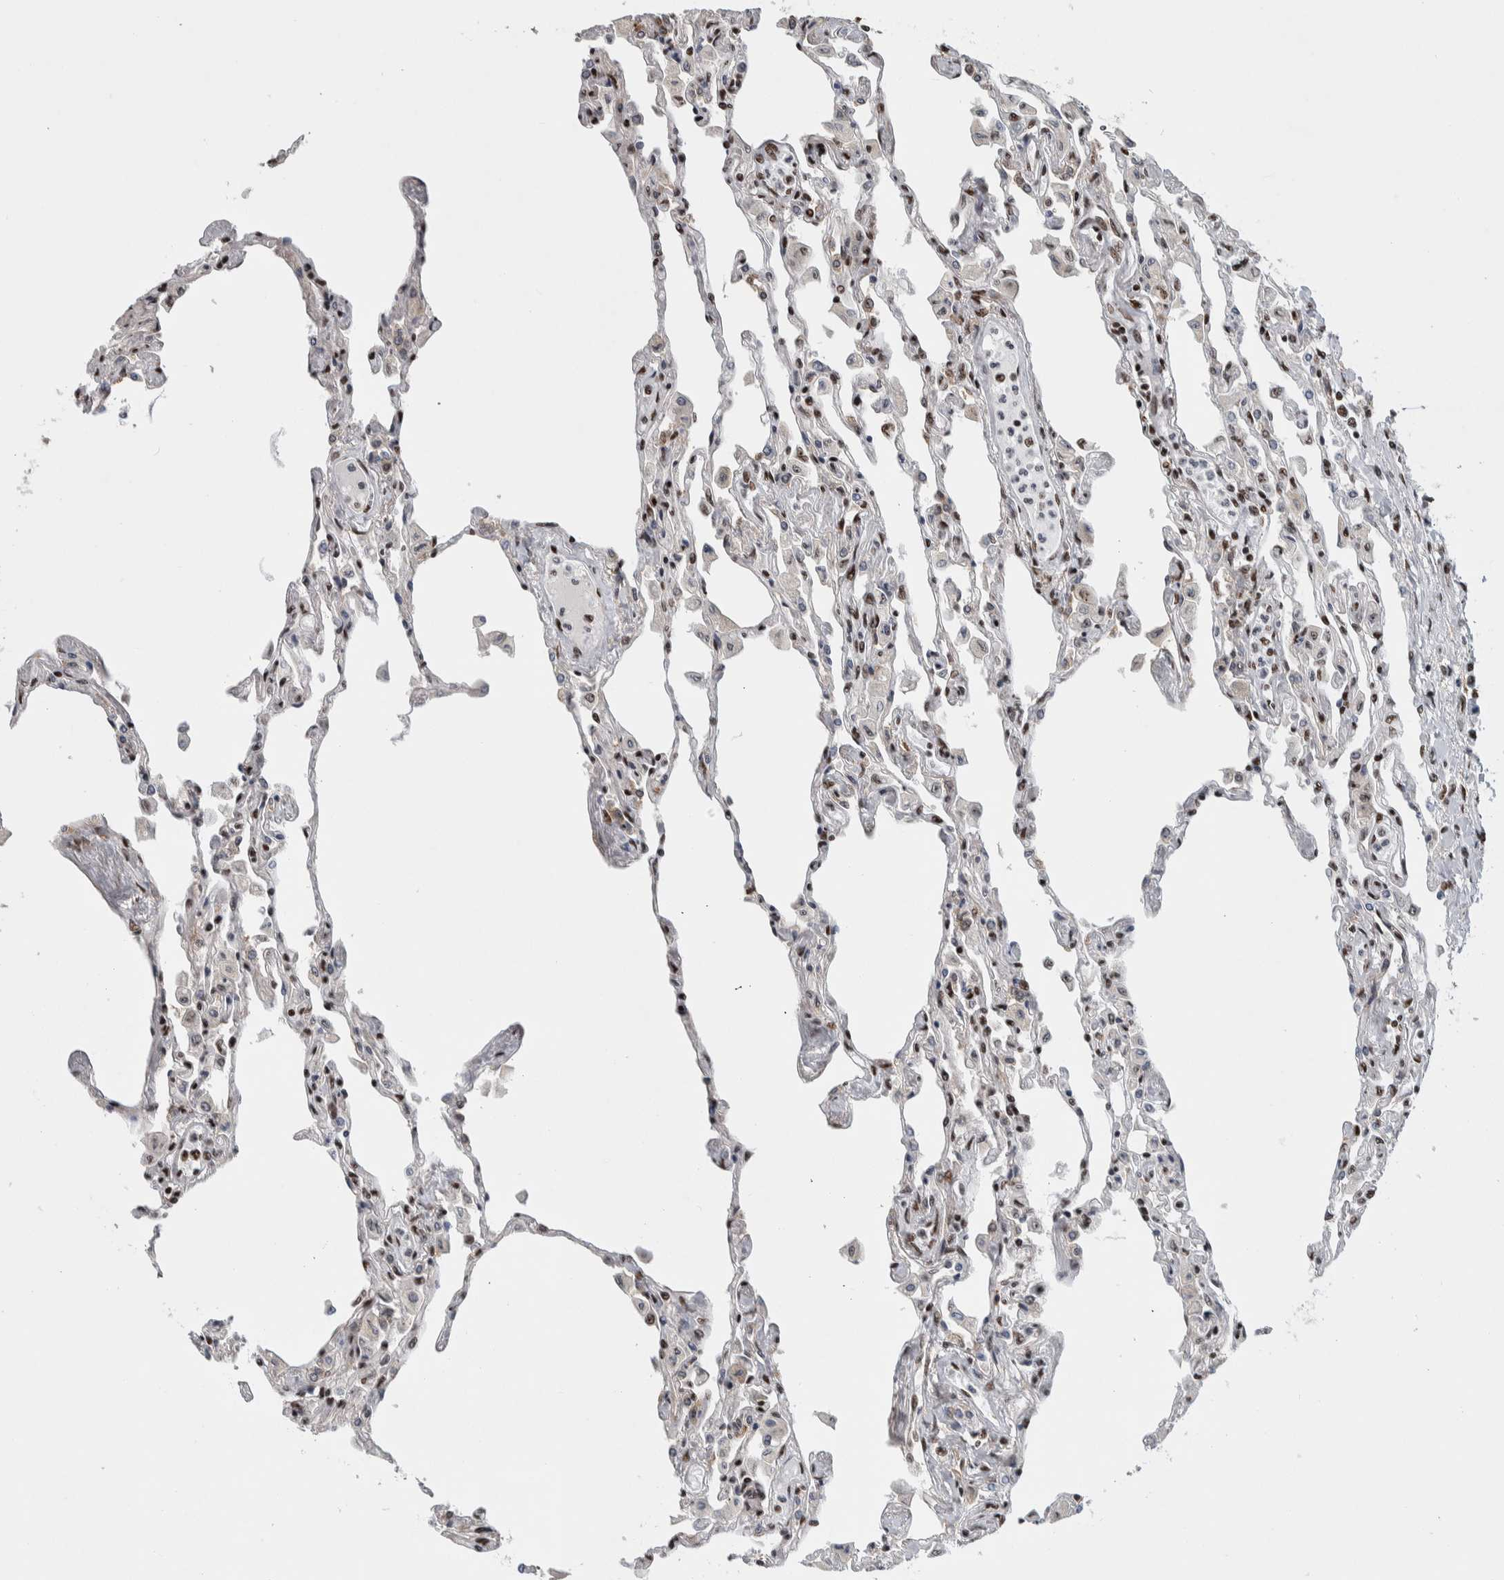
{"staining": {"intensity": "strong", "quantity": ">75%", "location": "nuclear"}, "tissue": "lung", "cell_type": "Alveolar cells", "image_type": "normal", "snomed": [{"axis": "morphology", "description": "Normal tissue, NOS"}, {"axis": "topography", "description": "Bronchus"}, {"axis": "topography", "description": "Lung"}], "caption": "Lung stained with DAB (3,3'-diaminobenzidine) immunohistochemistry demonstrates high levels of strong nuclear staining in about >75% of alveolar cells. The protein of interest is stained brown, and the nuclei are stained in blue (DAB IHC with brightfield microscopy, high magnification).", "gene": "NCL", "patient": {"sex": "female", "age": 49}}